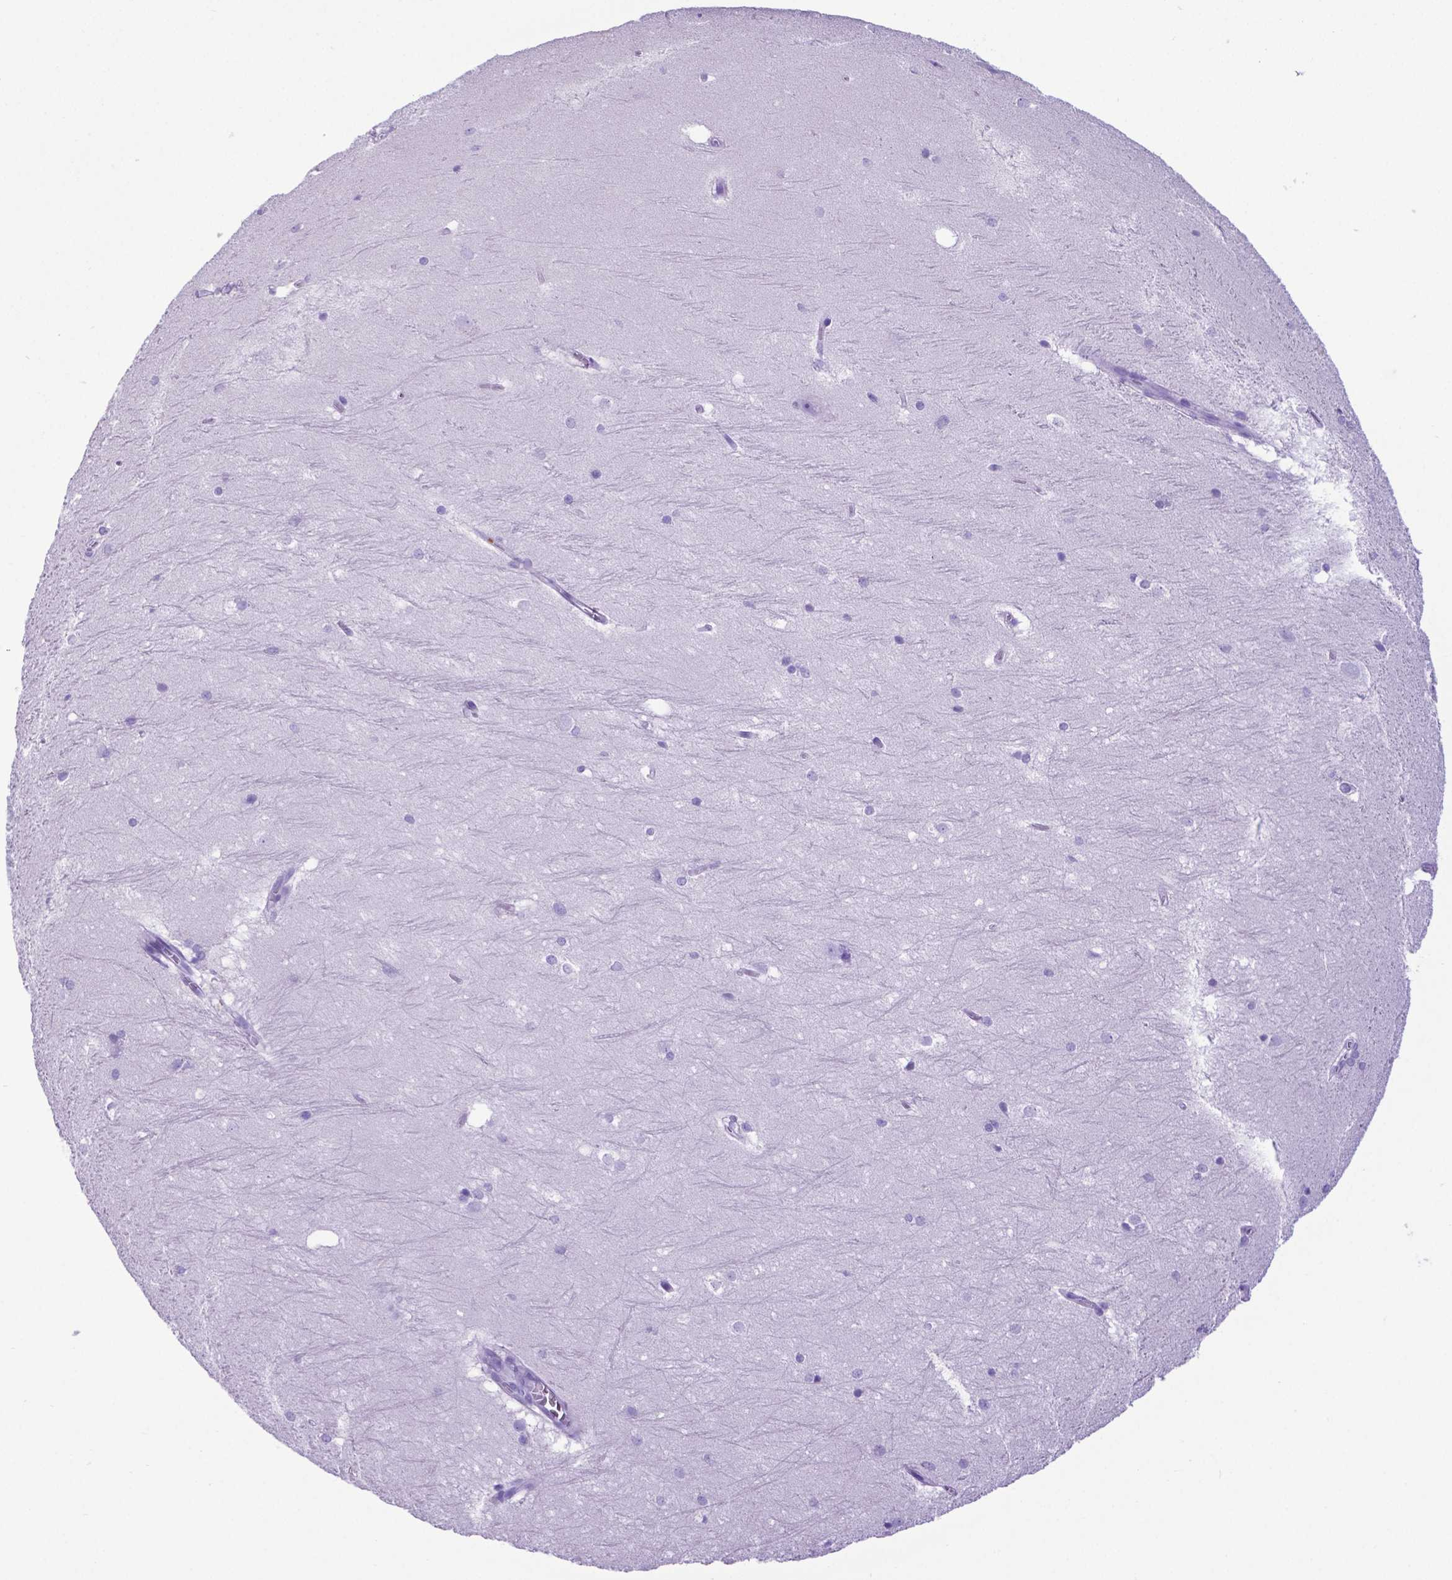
{"staining": {"intensity": "negative", "quantity": "none", "location": "none"}, "tissue": "hippocampus", "cell_type": "Glial cells", "image_type": "normal", "snomed": [{"axis": "morphology", "description": "Normal tissue, NOS"}, {"axis": "topography", "description": "Cerebral cortex"}, {"axis": "topography", "description": "Hippocampus"}], "caption": "An IHC image of benign hippocampus is shown. There is no staining in glial cells of hippocampus. (Stains: DAB immunohistochemistry (IHC) with hematoxylin counter stain, Microscopy: brightfield microscopy at high magnification).", "gene": "LZTR1", "patient": {"sex": "female", "age": 19}}